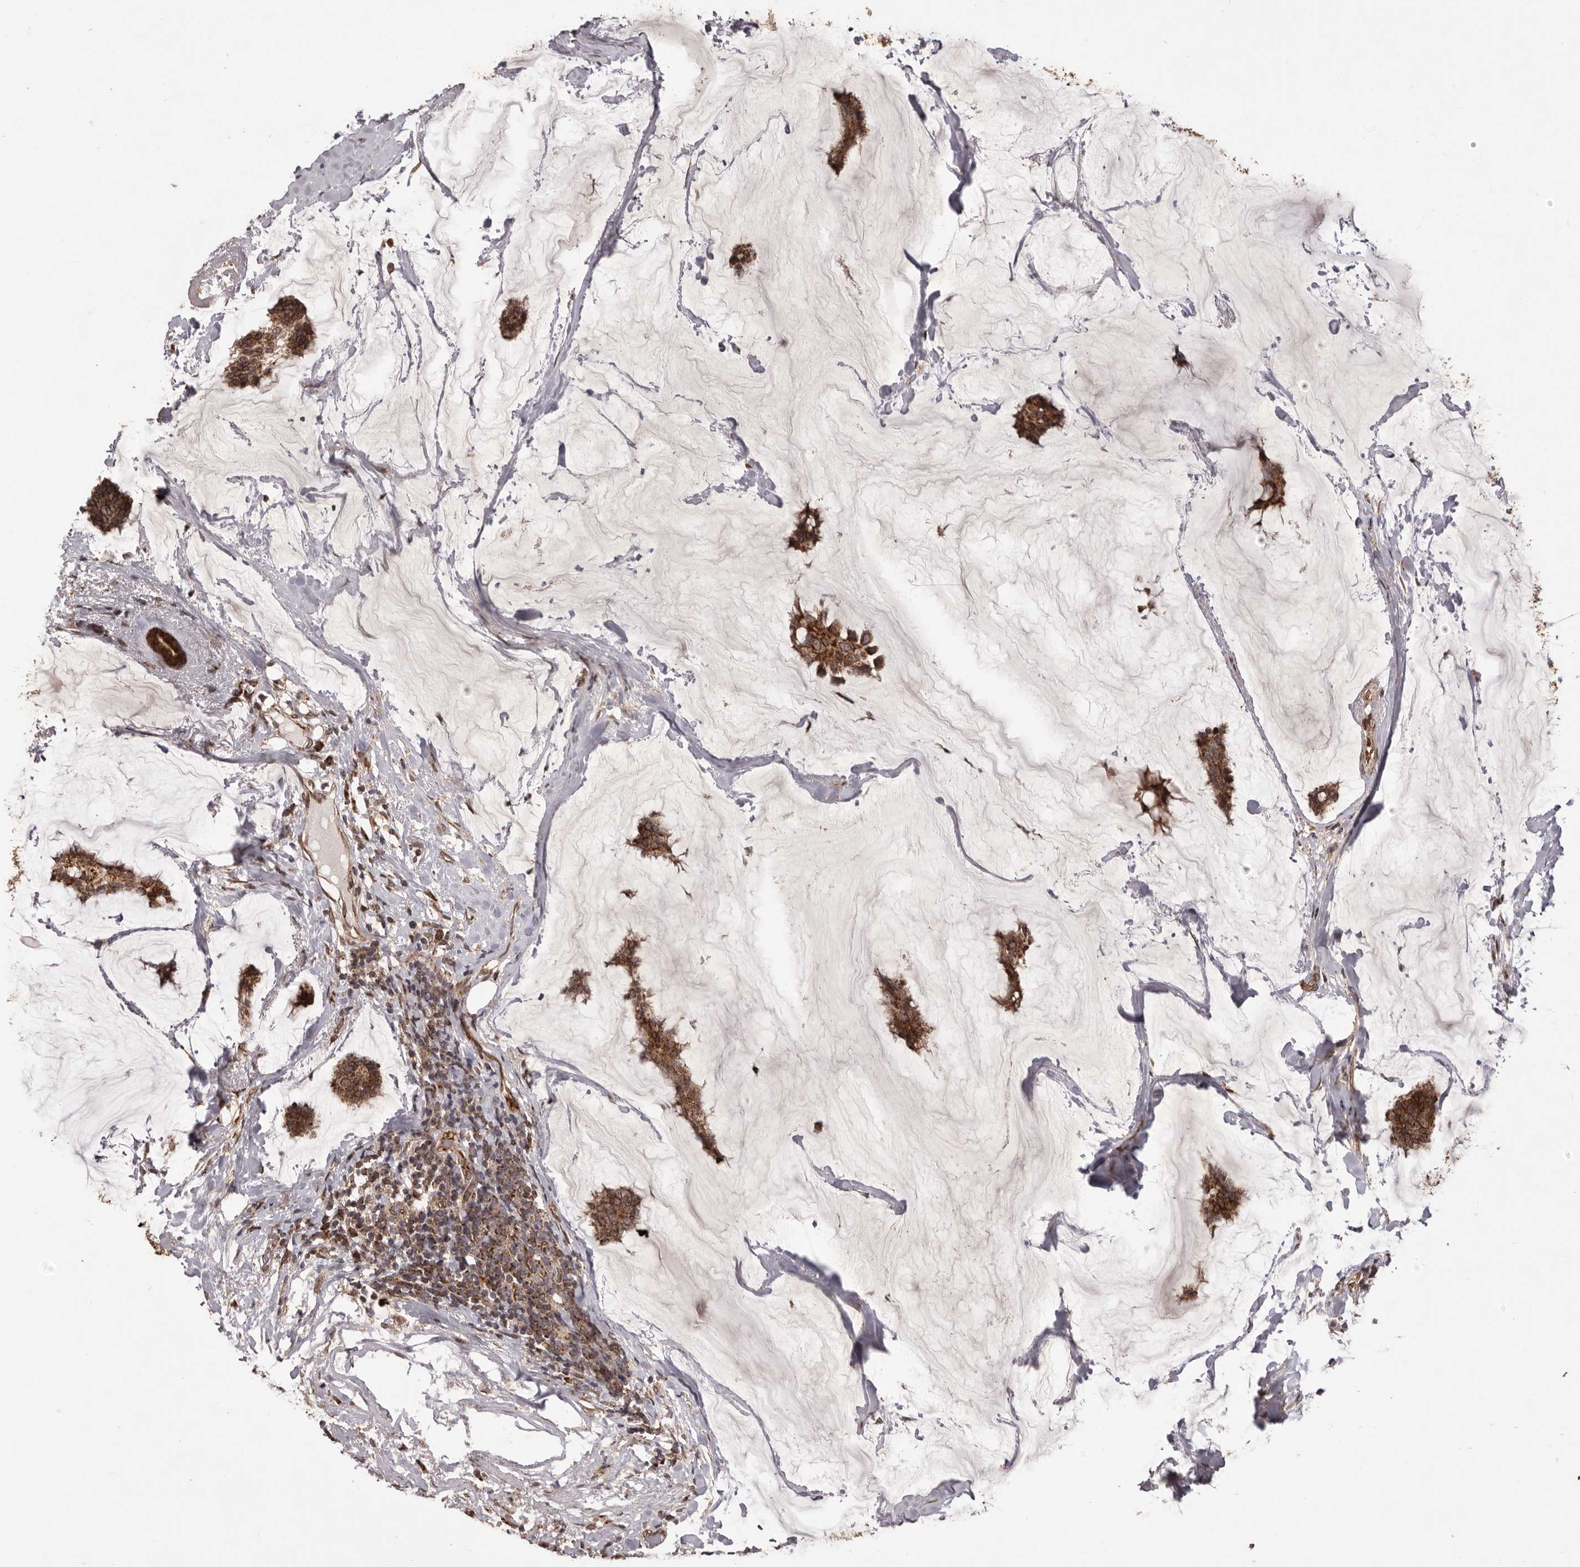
{"staining": {"intensity": "strong", "quantity": ">75%", "location": "cytoplasmic/membranous"}, "tissue": "breast cancer", "cell_type": "Tumor cells", "image_type": "cancer", "snomed": [{"axis": "morphology", "description": "Duct carcinoma"}, {"axis": "topography", "description": "Breast"}], "caption": "This is a histology image of IHC staining of breast cancer, which shows strong staining in the cytoplasmic/membranous of tumor cells.", "gene": "CHRM2", "patient": {"sex": "female", "age": 93}}